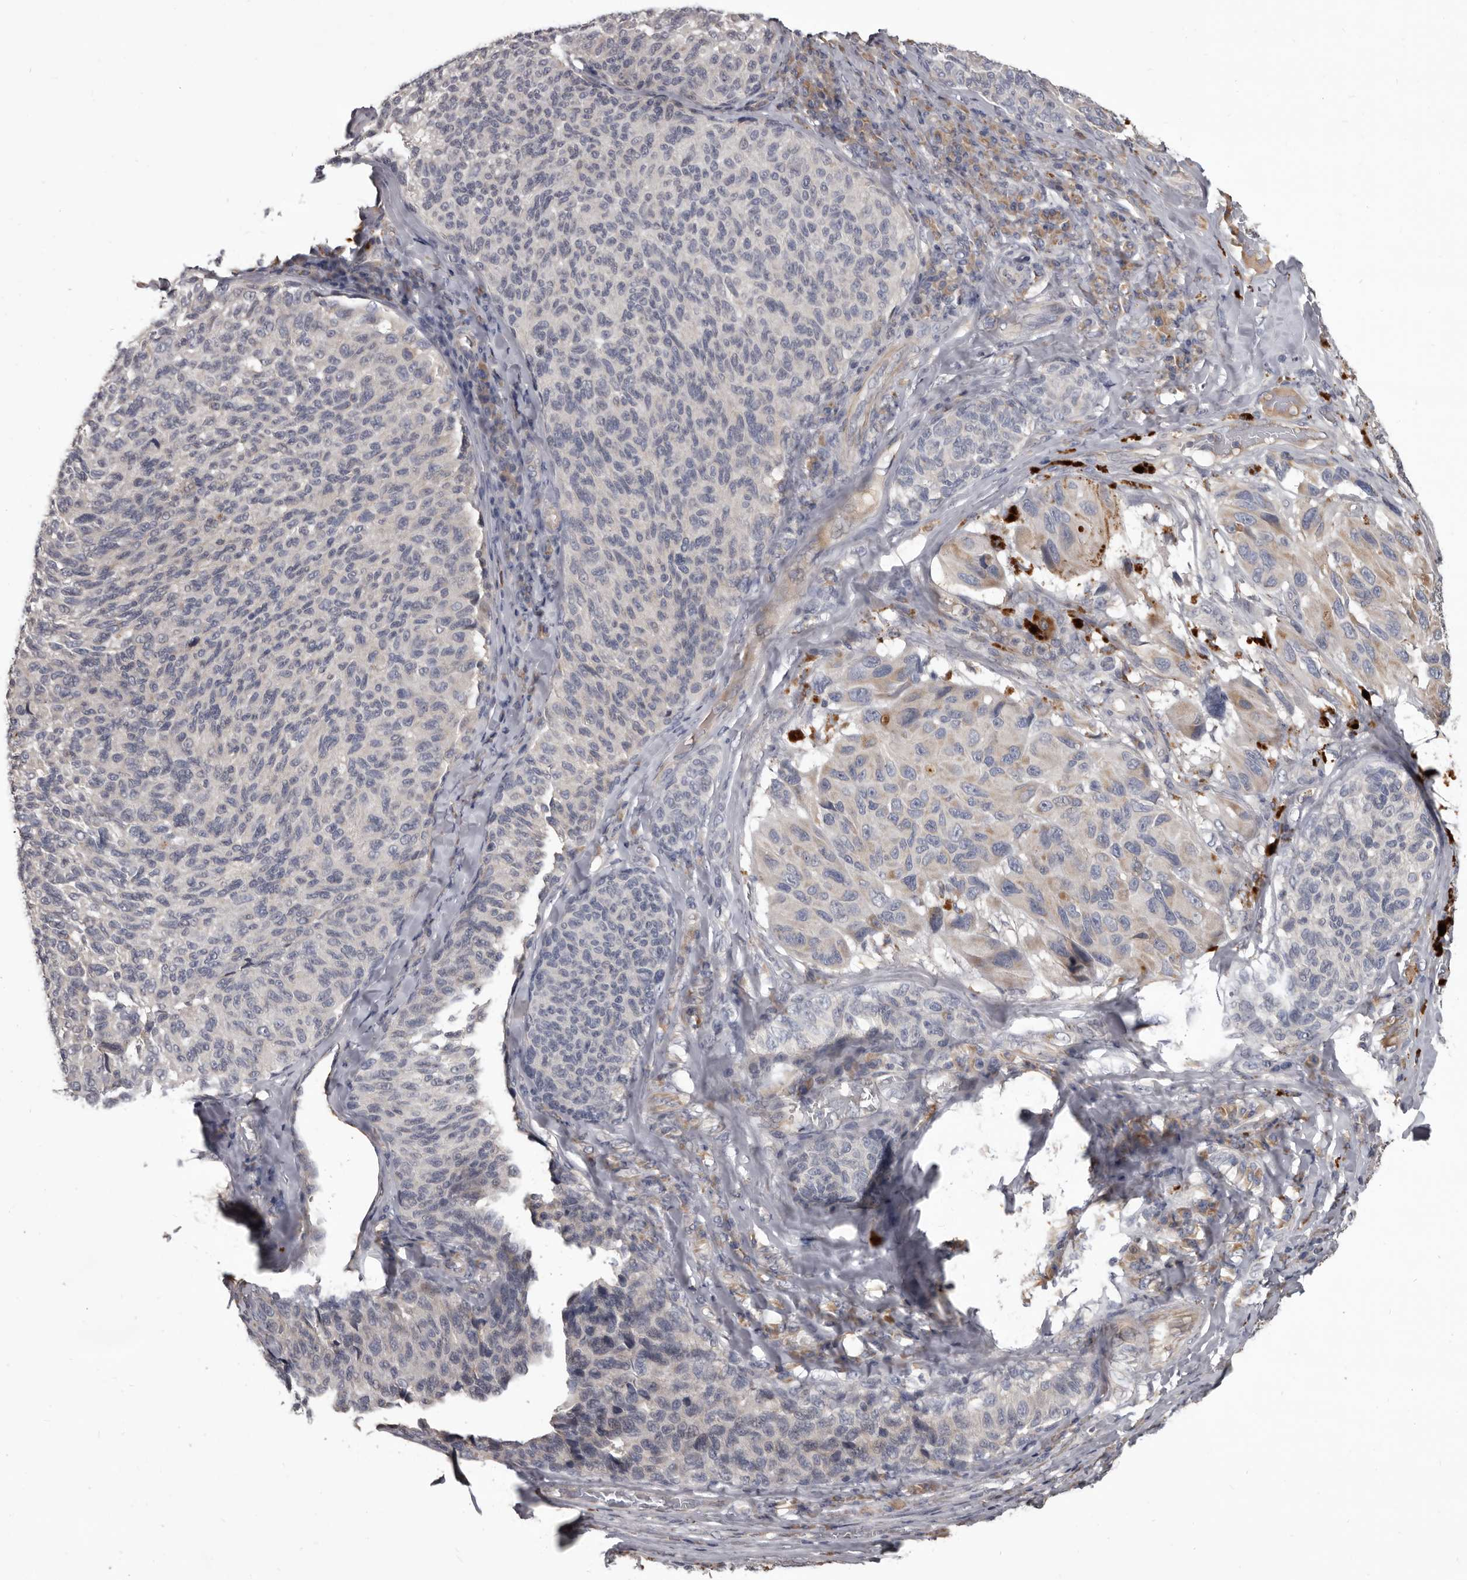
{"staining": {"intensity": "negative", "quantity": "none", "location": "none"}, "tissue": "melanoma", "cell_type": "Tumor cells", "image_type": "cancer", "snomed": [{"axis": "morphology", "description": "Malignant melanoma, NOS"}, {"axis": "topography", "description": "Skin"}], "caption": "The photomicrograph displays no significant staining in tumor cells of melanoma.", "gene": "ALDH5A1", "patient": {"sex": "female", "age": 73}}